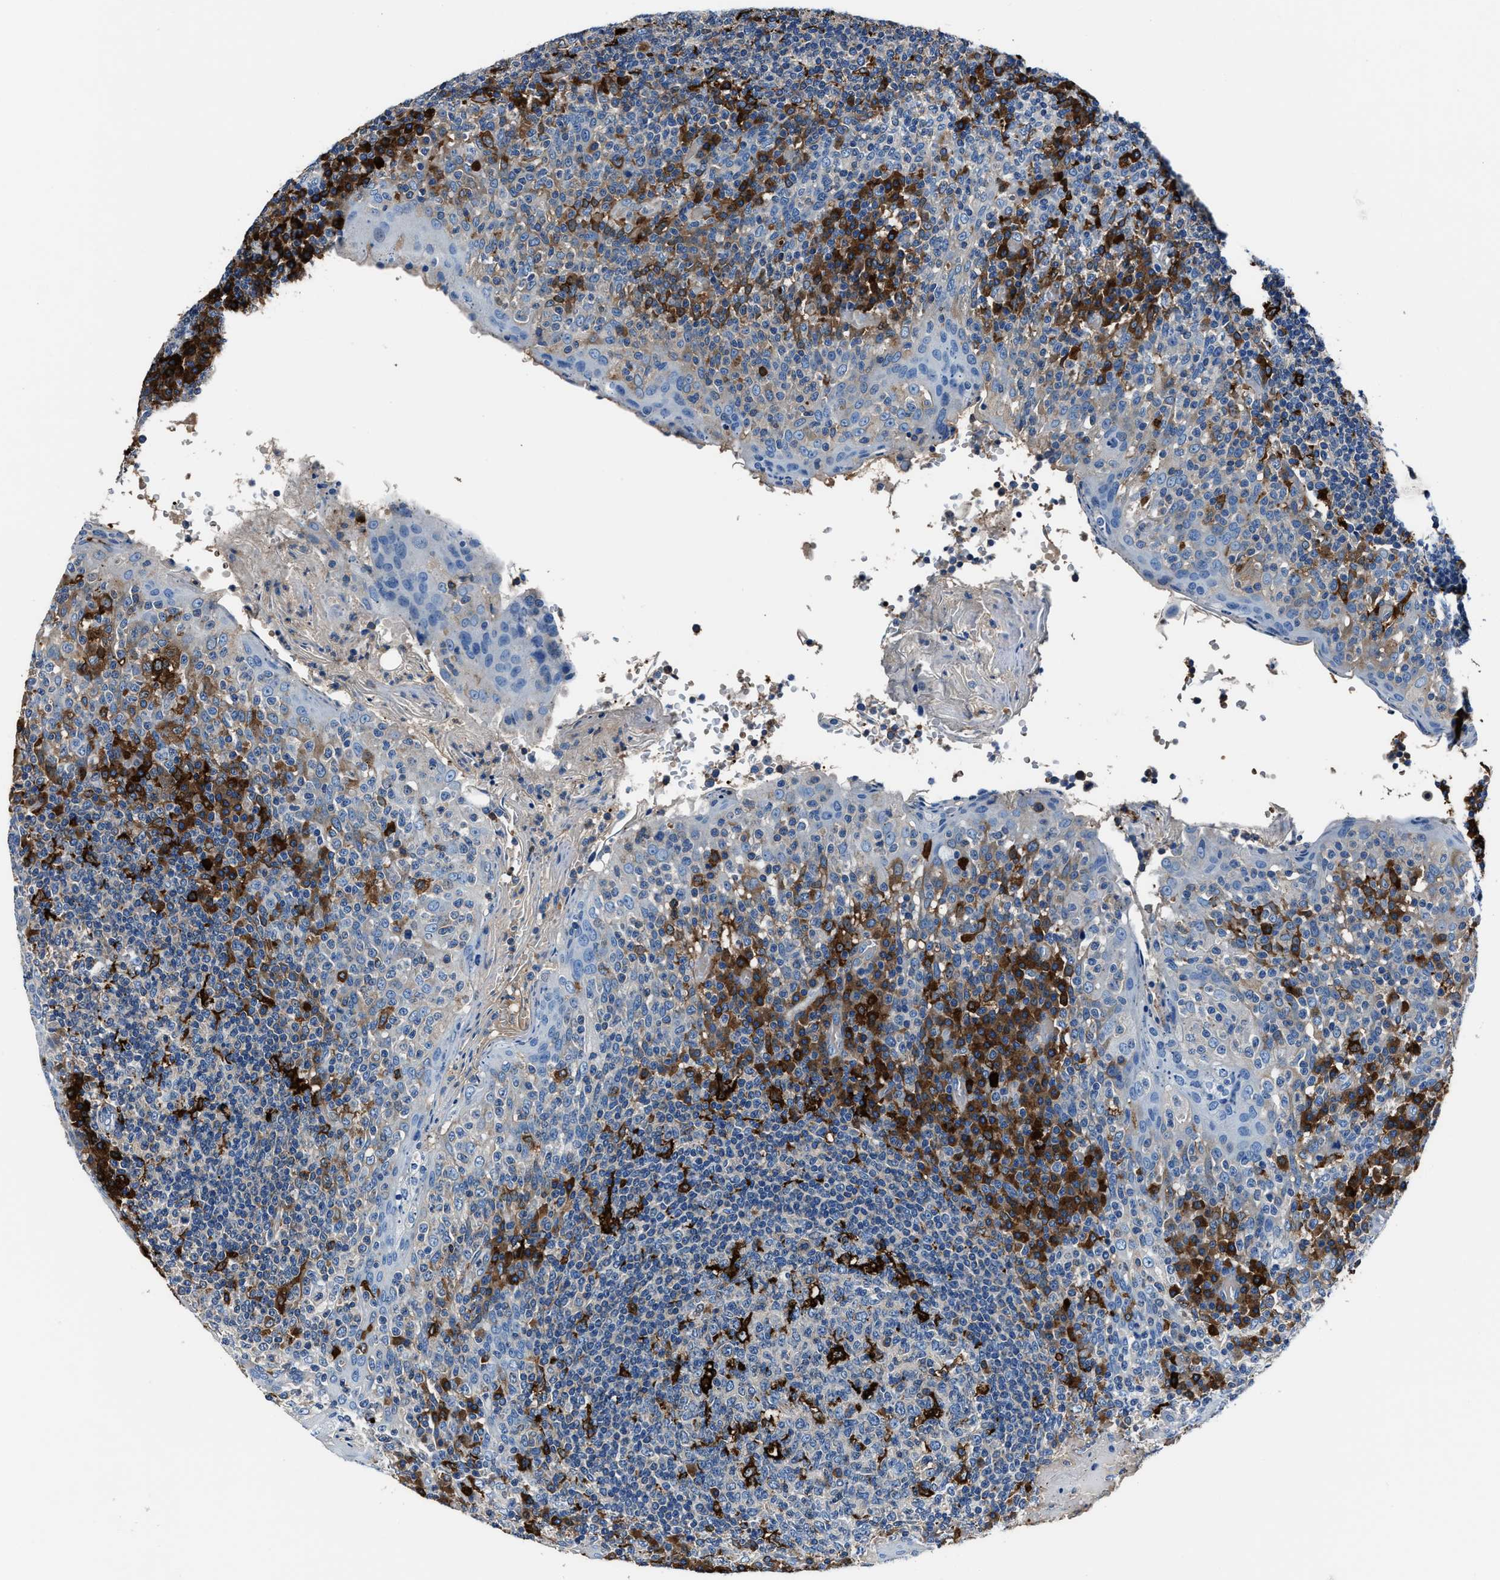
{"staining": {"intensity": "strong", "quantity": "<25%", "location": "cytoplasmic/membranous"}, "tissue": "tonsil", "cell_type": "Germinal center cells", "image_type": "normal", "snomed": [{"axis": "morphology", "description": "Normal tissue, NOS"}, {"axis": "topography", "description": "Tonsil"}], "caption": "This photomicrograph reveals immunohistochemistry staining of benign tonsil, with medium strong cytoplasmic/membranous positivity in approximately <25% of germinal center cells.", "gene": "FTL", "patient": {"sex": "female", "age": 19}}